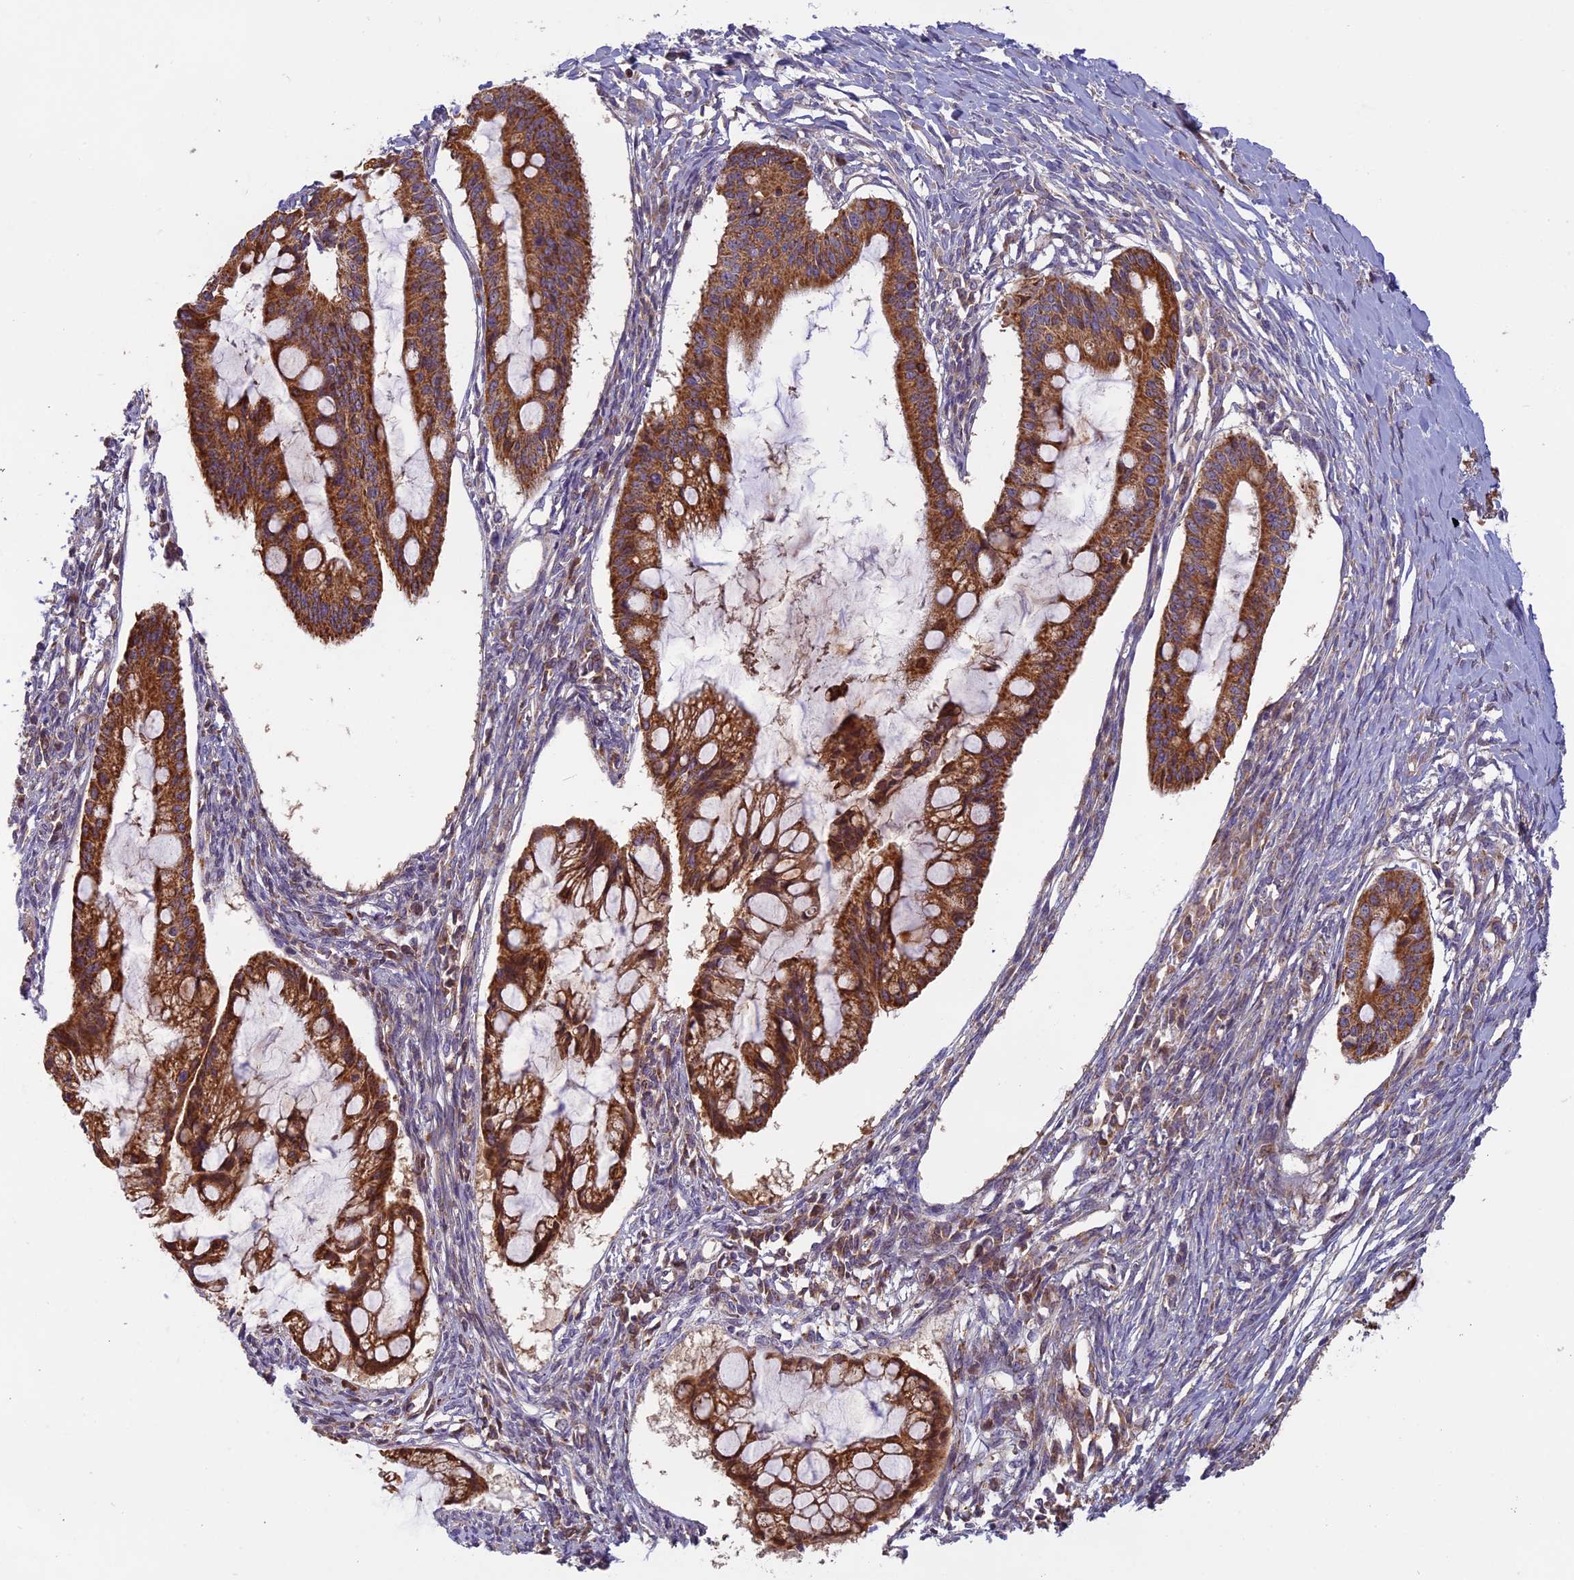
{"staining": {"intensity": "moderate", "quantity": ">75%", "location": "cytoplasmic/membranous"}, "tissue": "ovarian cancer", "cell_type": "Tumor cells", "image_type": "cancer", "snomed": [{"axis": "morphology", "description": "Cystadenocarcinoma, mucinous, NOS"}, {"axis": "topography", "description": "Ovary"}], "caption": "IHC of mucinous cystadenocarcinoma (ovarian) exhibits medium levels of moderate cytoplasmic/membranous expression in approximately >75% of tumor cells.", "gene": "EDAR", "patient": {"sex": "female", "age": 73}}